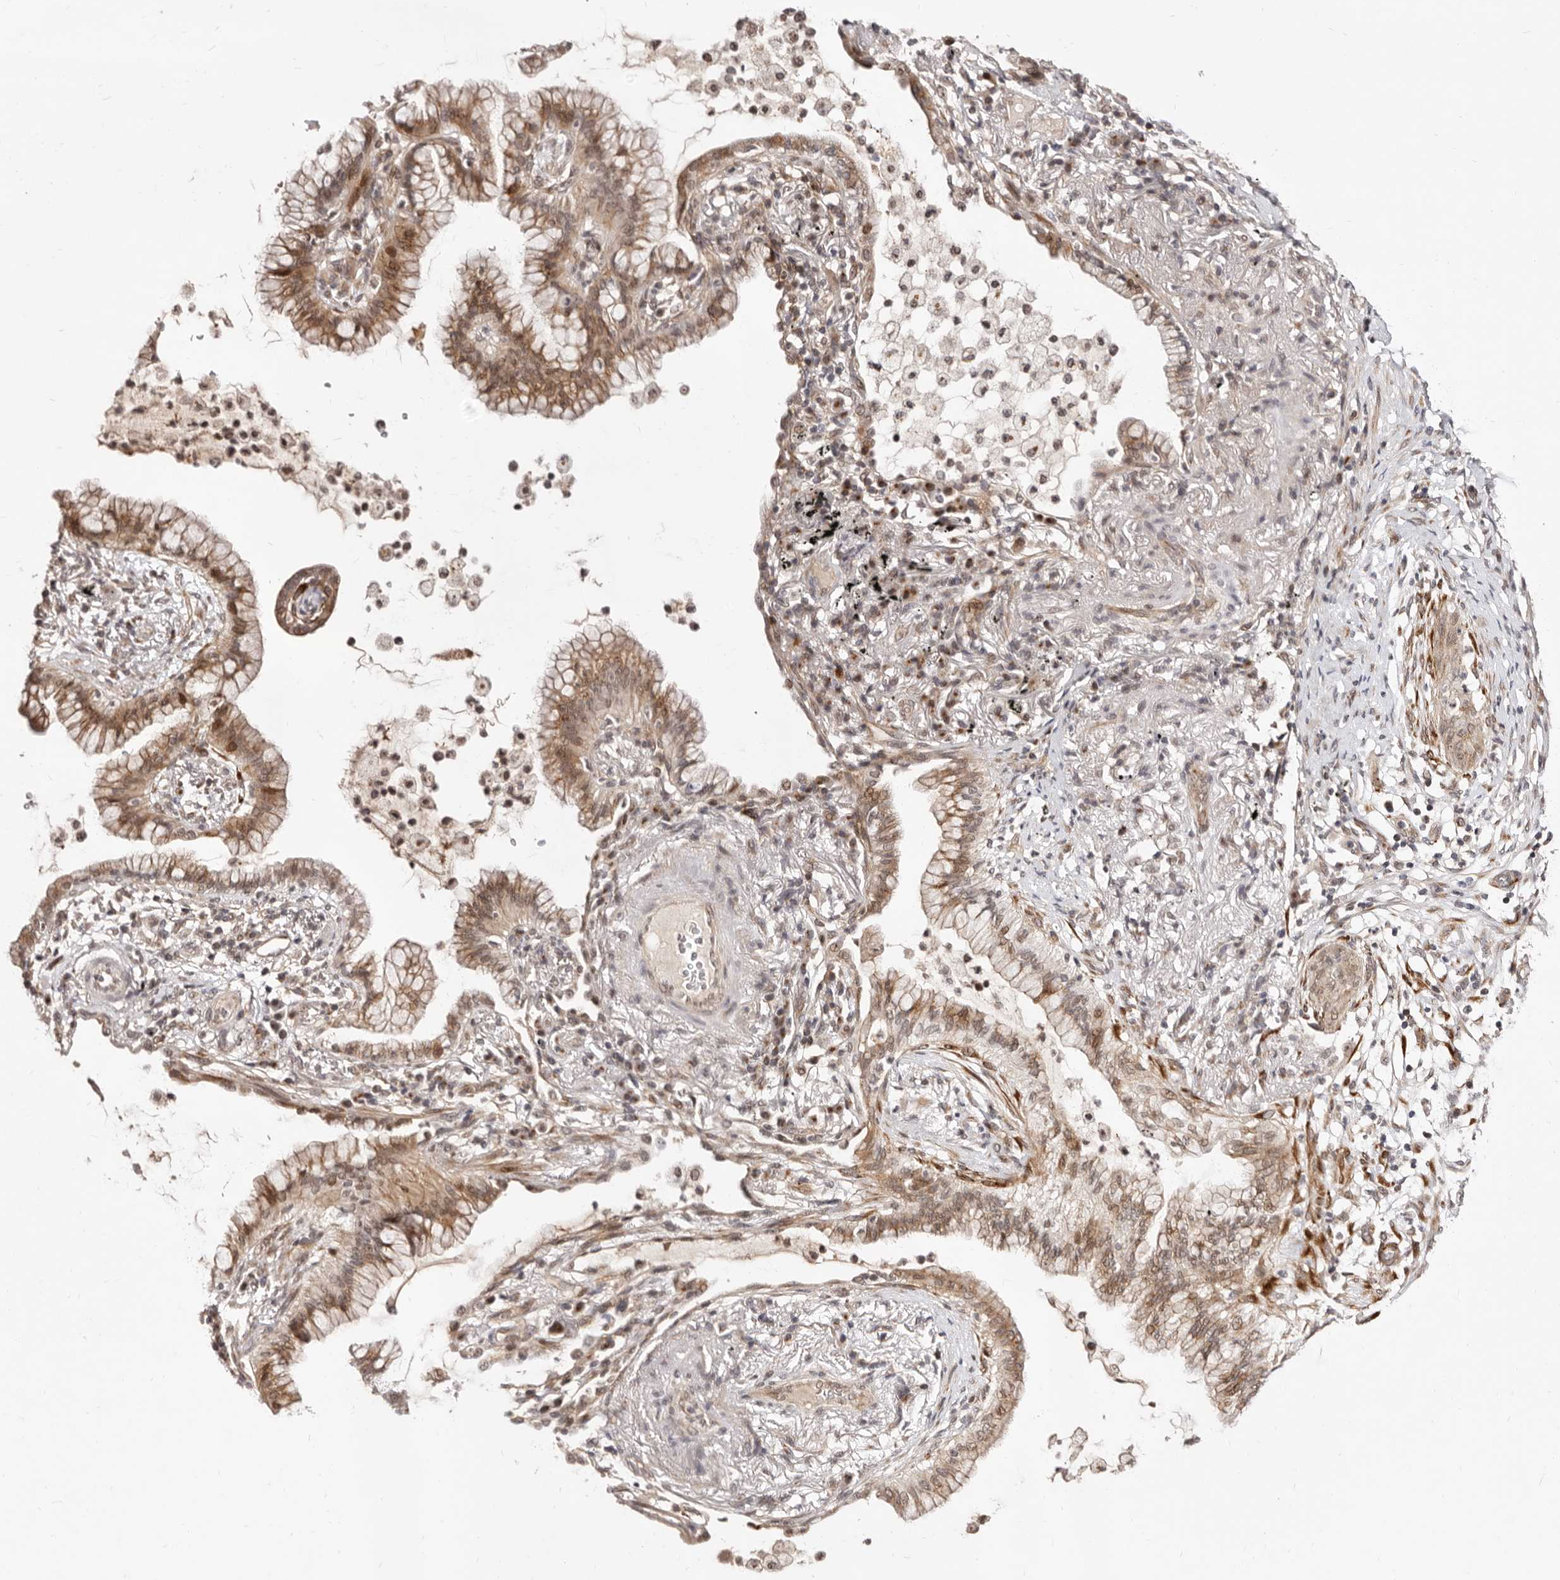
{"staining": {"intensity": "moderate", "quantity": ">75%", "location": "cytoplasmic/membranous,nuclear"}, "tissue": "lung cancer", "cell_type": "Tumor cells", "image_type": "cancer", "snomed": [{"axis": "morphology", "description": "Adenocarcinoma, NOS"}, {"axis": "topography", "description": "Lung"}], "caption": "Adenocarcinoma (lung) stained with DAB (3,3'-diaminobenzidine) immunohistochemistry demonstrates medium levels of moderate cytoplasmic/membranous and nuclear expression in approximately >75% of tumor cells.", "gene": "SRCAP", "patient": {"sex": "female", "age": 70}}